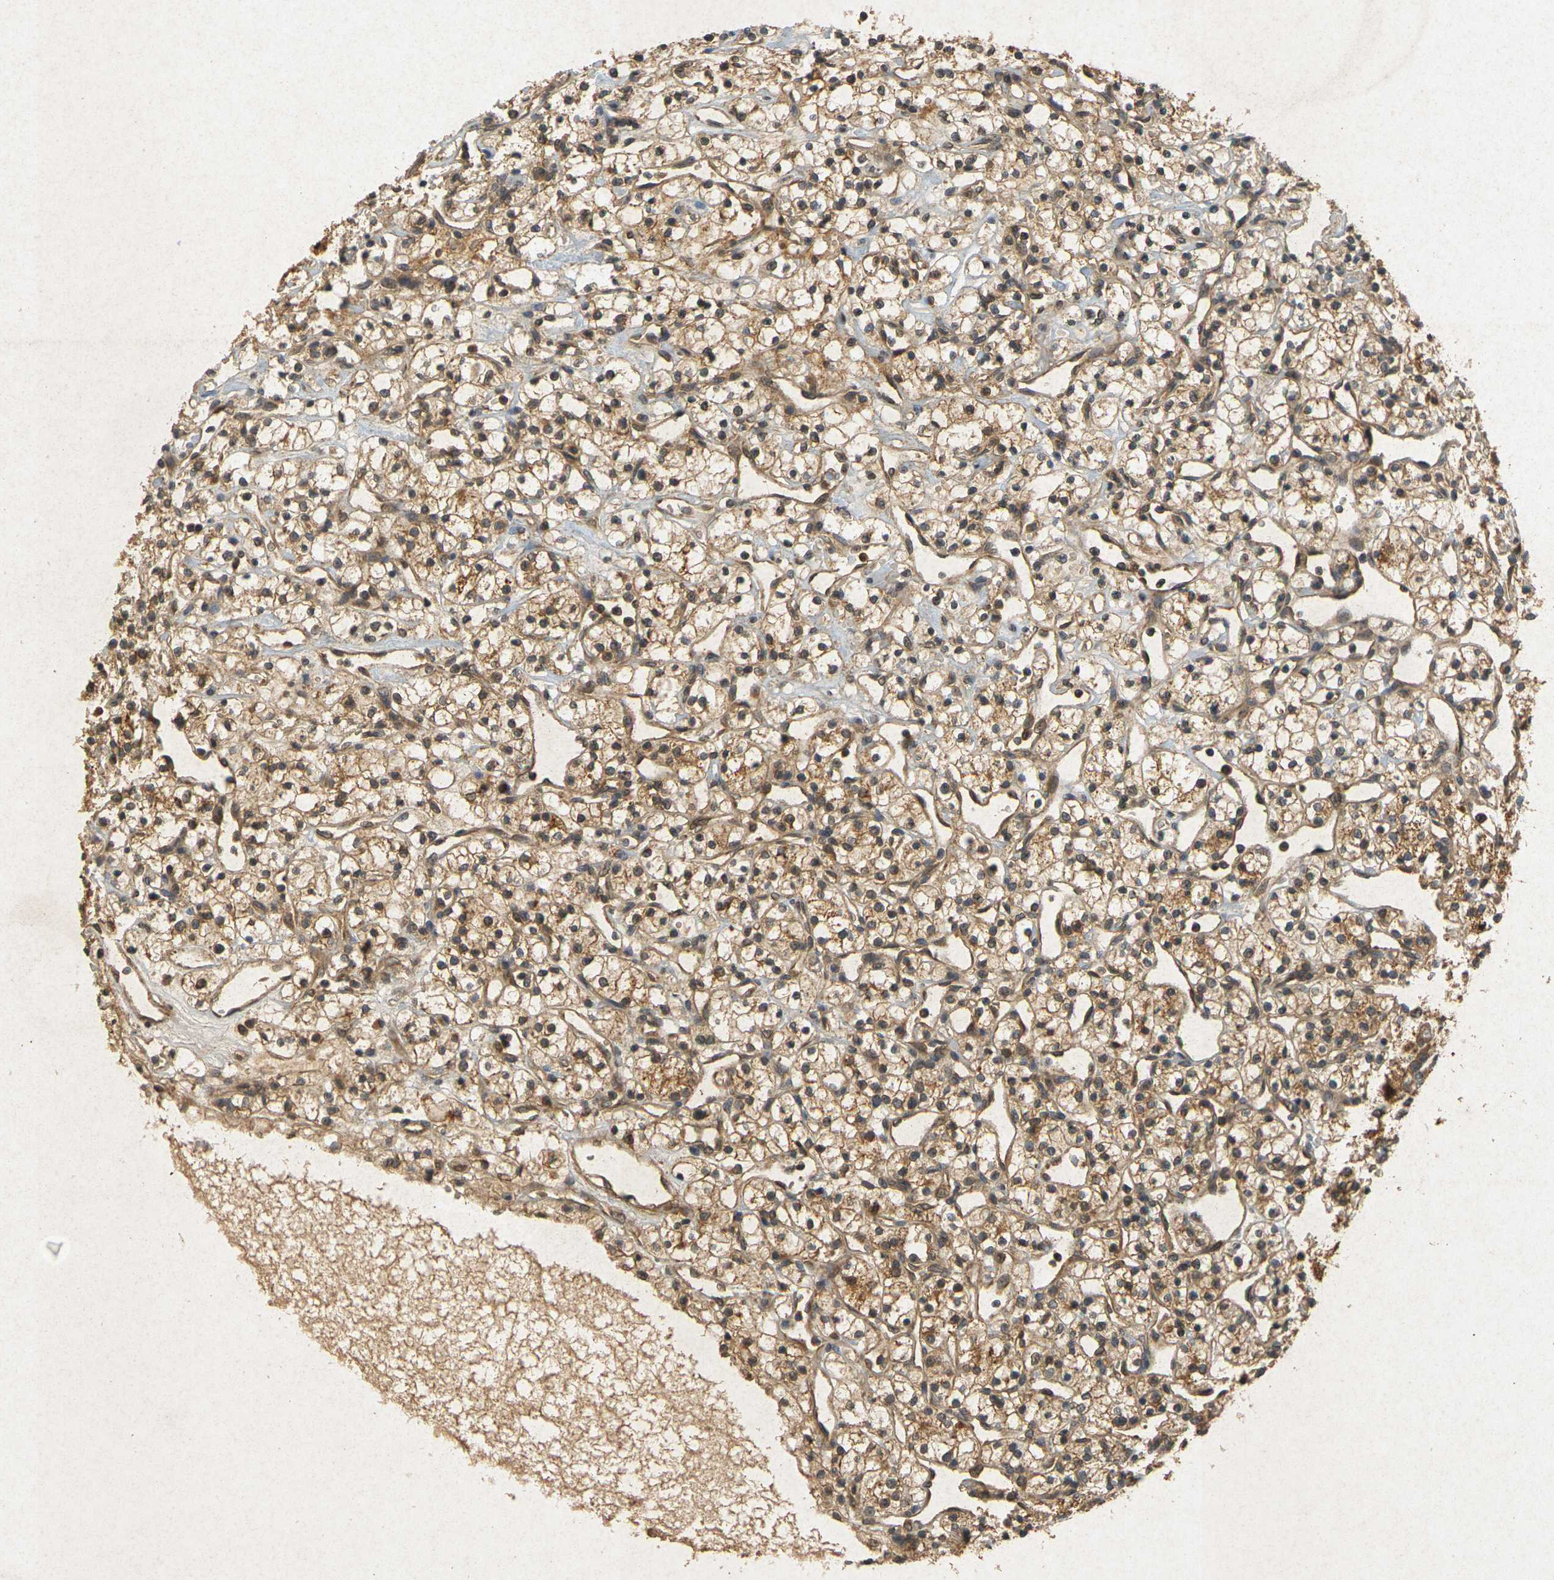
{"staining": {"intensity": "moderate", "quantity": ">75%", "location": "cytoplasmic/membranous"}, "tissue": "renal cancer", "cell_type": "Tumor cells", "image_type": "cancer", "snomed": [{"axis": "morphology", "description": "Adenocarcinoma, NOS"}, {"axis": "topography", "description": "Kidney"}], "caption": "A brown stain labels moderate cytoplasmic/membranous staining of a protein in adenocarcinoma (renal) tumor cells. (DAB IHC, brown staining for protein, blue staining for nuclei).", "gene": "ERN1", "patient": {"sex": "female", "age": 60}}